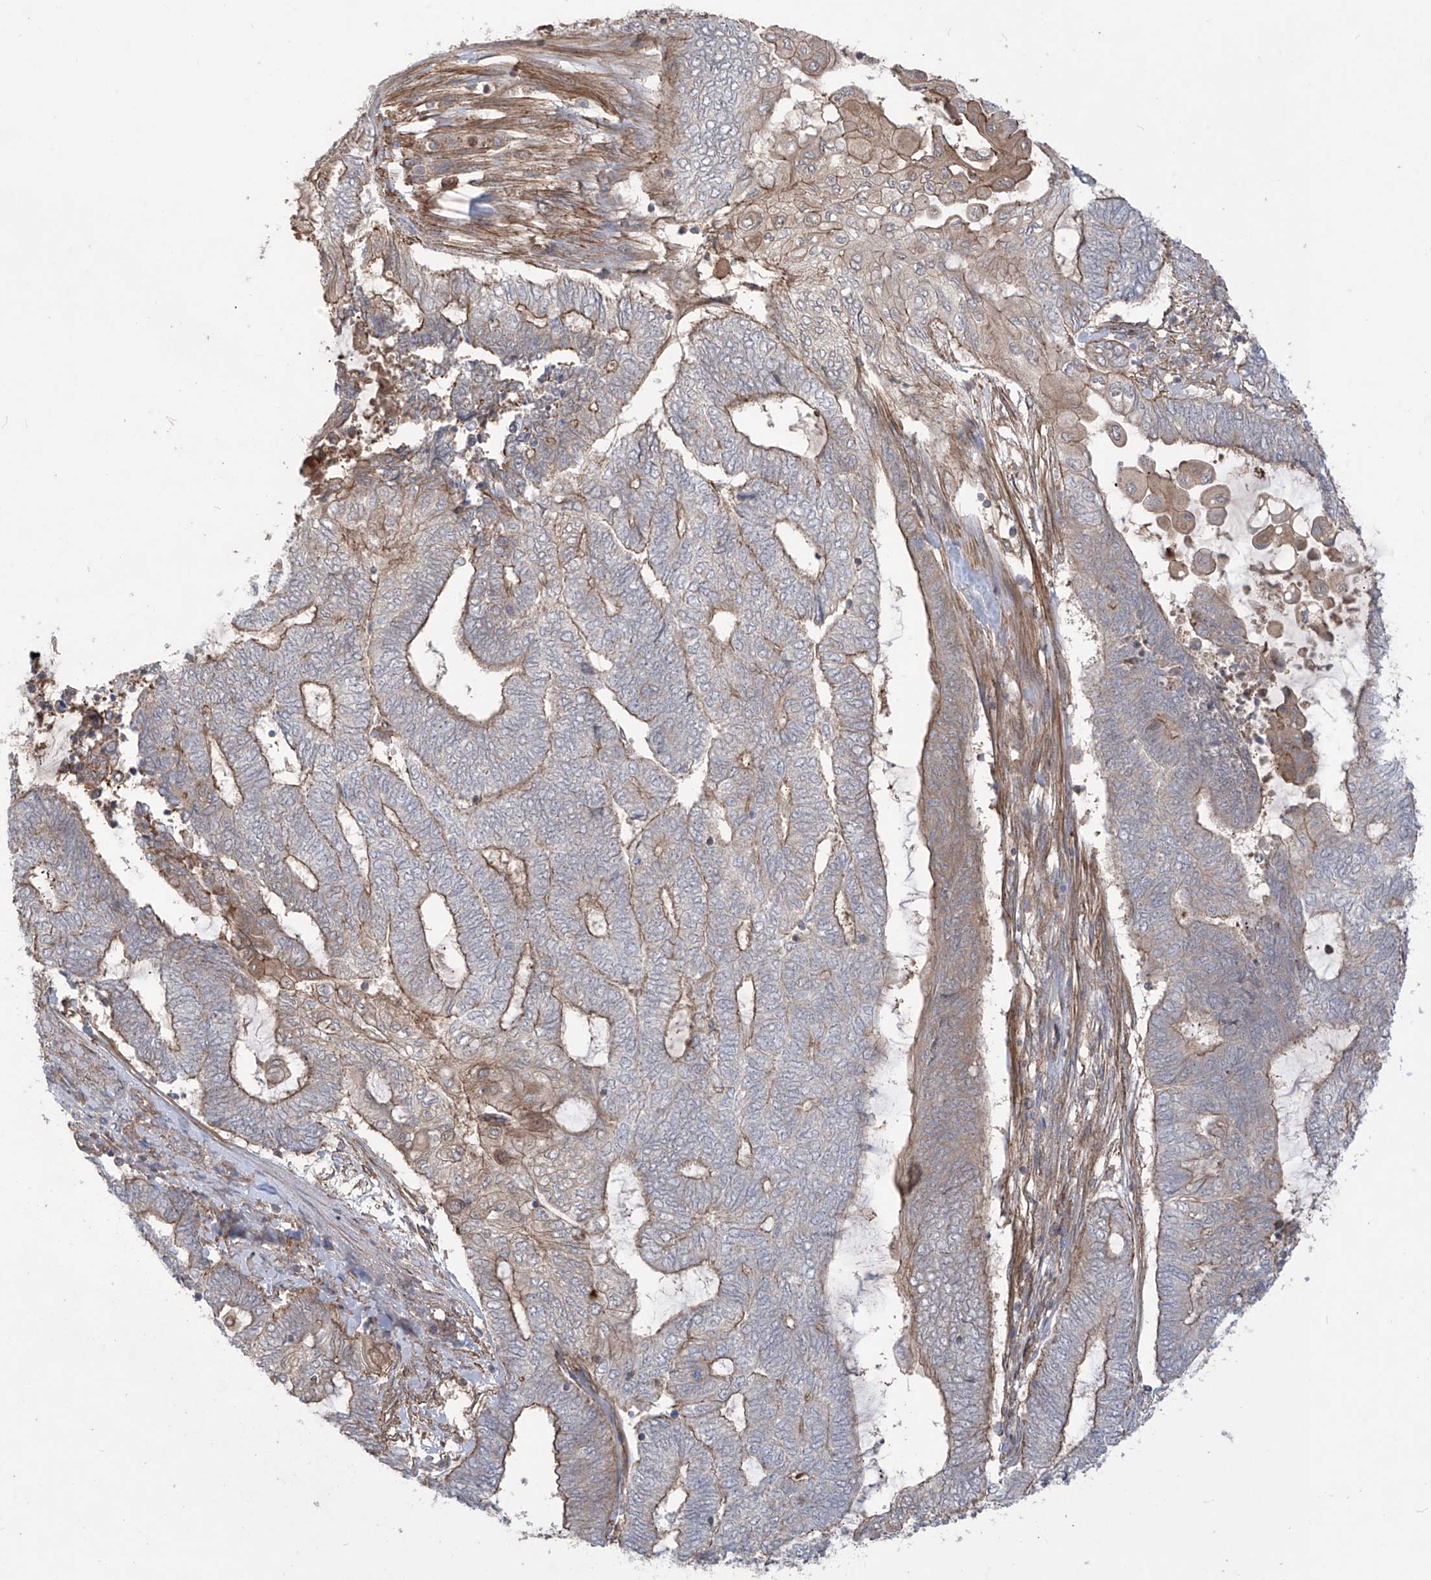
{"staining": {"intensity": "moderate", "quantity": "<25%", "location": "cytoplasmic/membranous"}, "tissue": "endometrial cancer", "cell_type": "Tumor cells", "image_type": "cancer", "snomed": [{"axis": "morphology", "description": "Adenocarcinoma, NOS"}, {"axis": "topography", "description": "Uterus"}, {"axis": "topography", "description": "Endometrium"}], "caption": "The histopathology image displays immunohistochemical staining of endometrial cancer. There is moderate cytoplasmic/membranous staining is identified in approximately <25% of tumor cells. The staining was performed using DAB (3,3'-diaminobenzidine), with brown indicating positive protein expression. Nuclei are stained blue with hematoxylin.", "gene": "TRMU", "patient": {"sex": "female", "age": 70}}